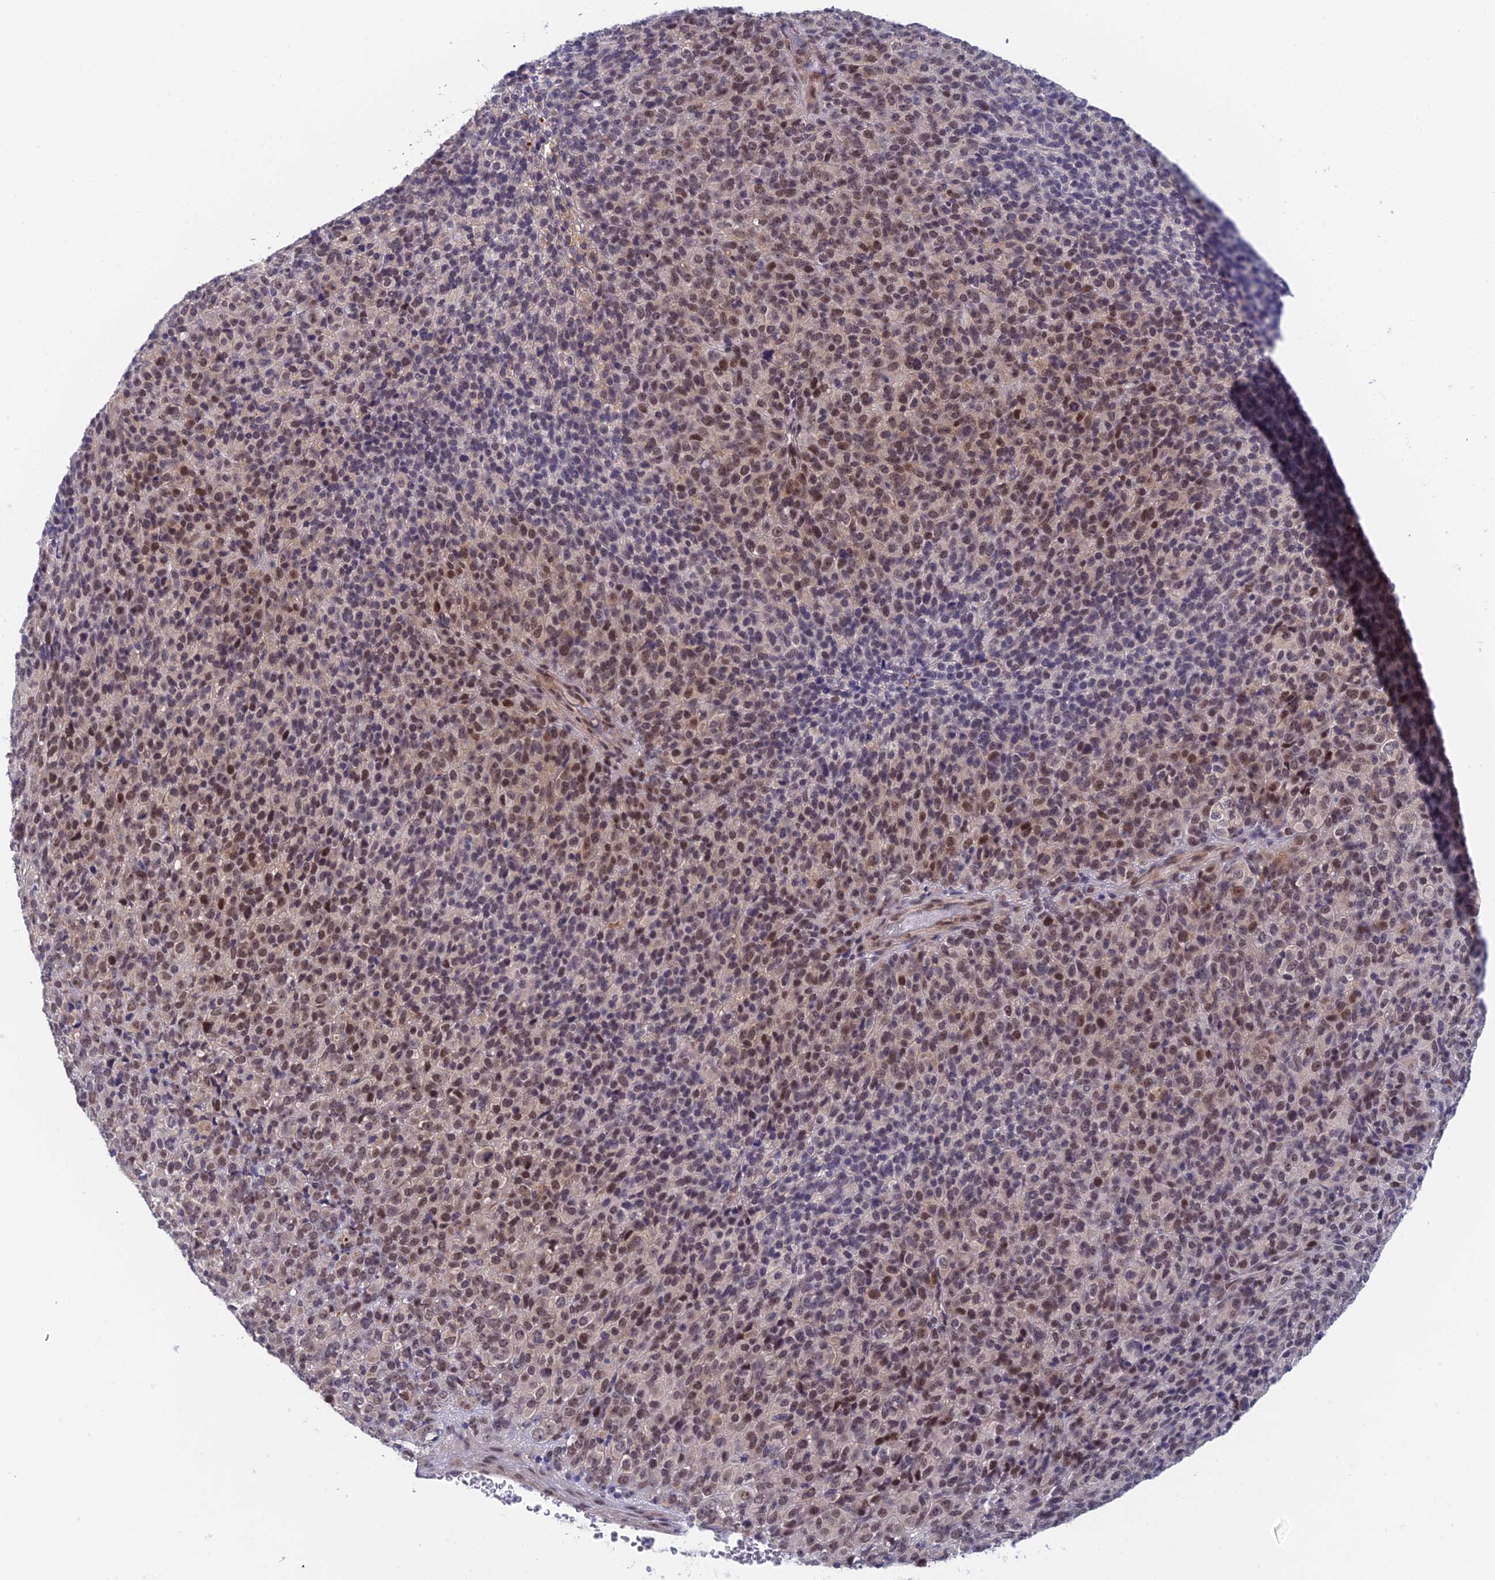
{"staining": {"intensity": "moderate", "quantity": ">75%", "location": "nuclear"}, "tissue": "melanoma", "cell_type": "Tumor cells", "image_type": "cancer", "snomed": [{"axis": "morphology", "description": "Malignant melanoma, Metastatic site"}, {"axis": "topography", "description": "Brain"}], "caption": "A brown stain highlights moderate nuclear expression of a protein in human melanoma tumor cells.", "gene": "NSMCE1", "patient": {"sex": "female", "age": 56}}